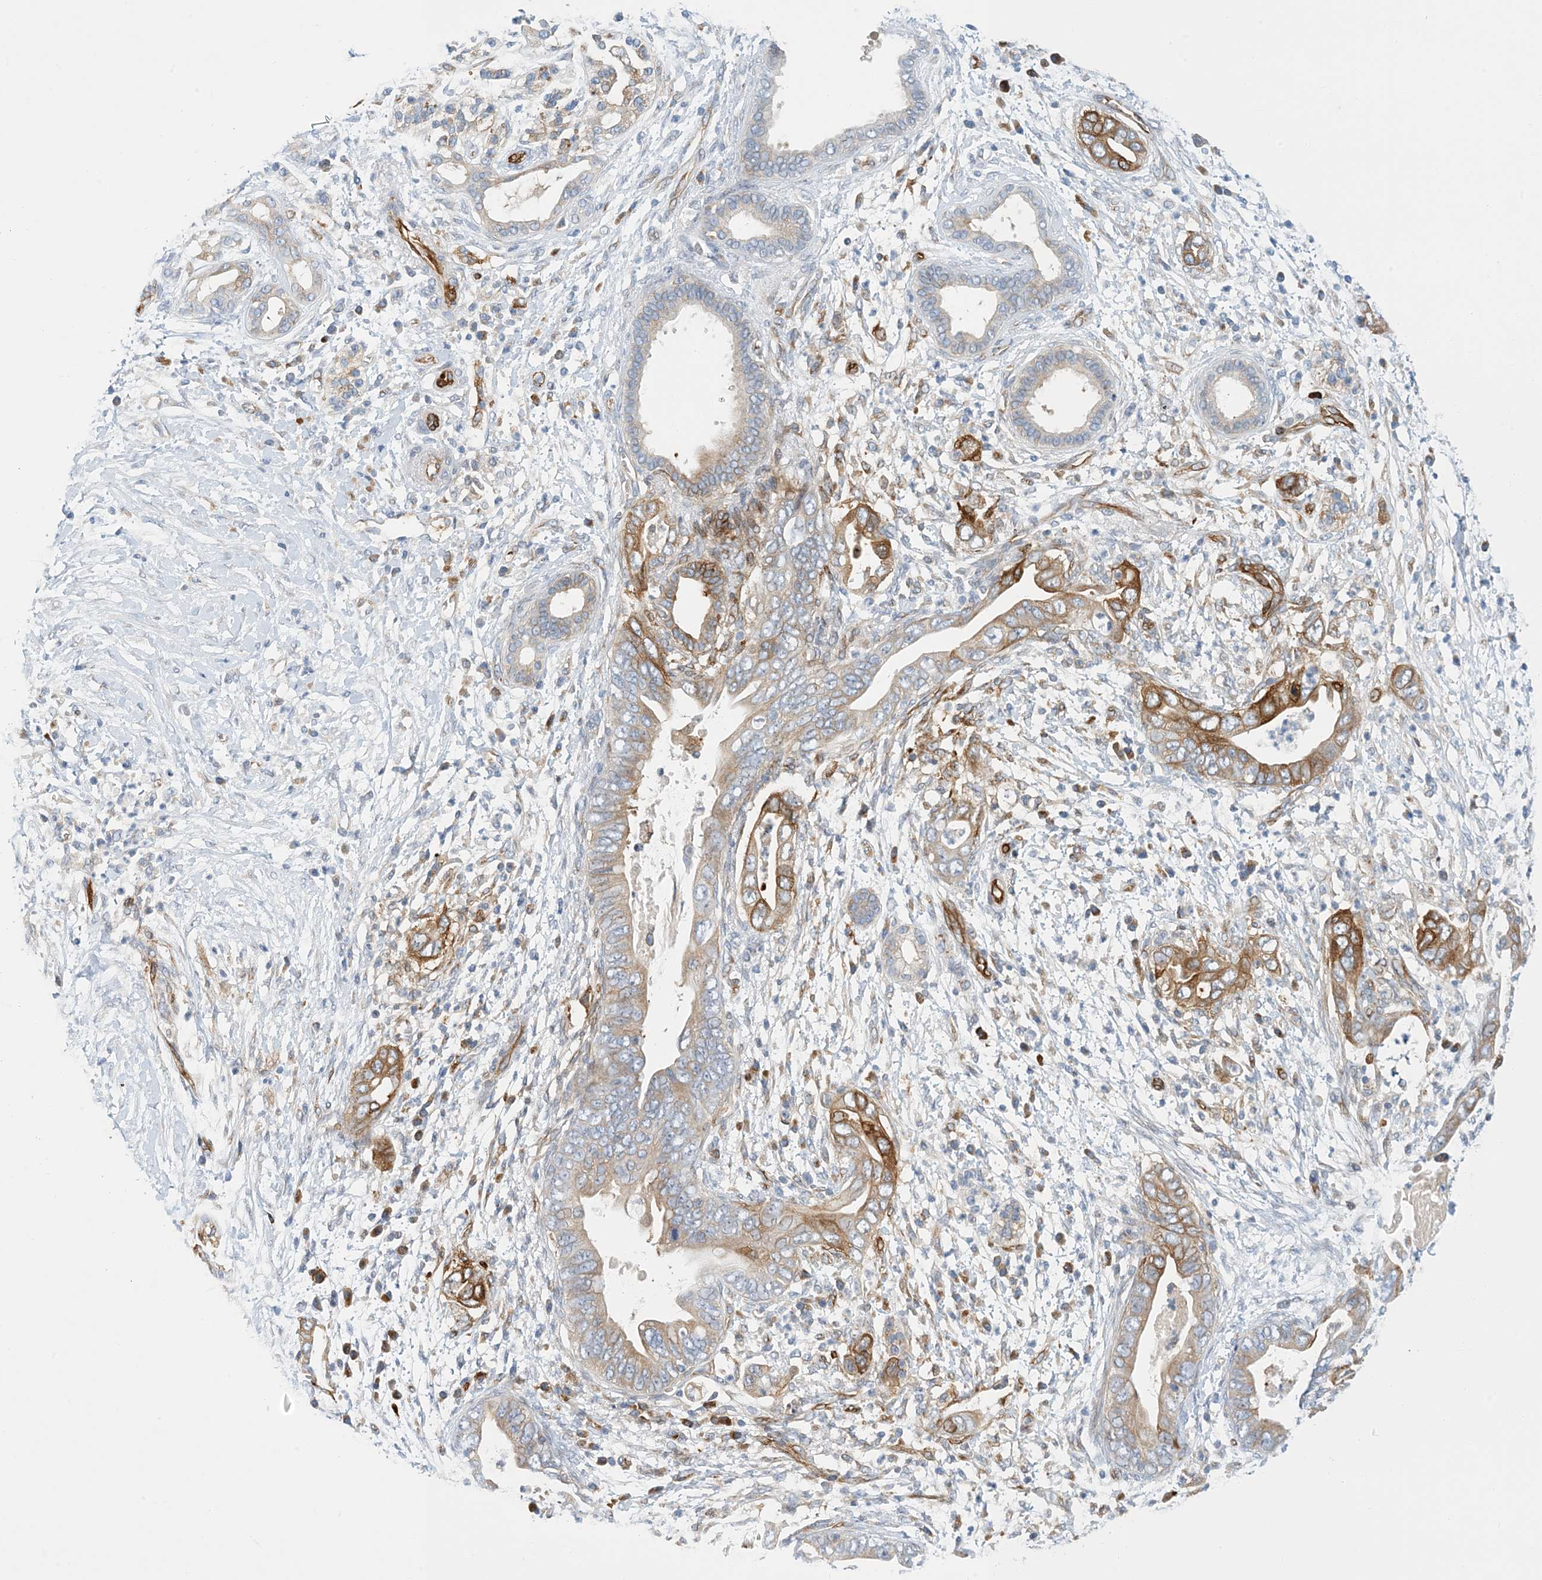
{"staining": {"intensity": "moderate", "quantity": "25%-75%", "location": "cytoplasmic/membranous"}, "tissue": "pancreatic cancer", "cell_type": "Tumor cells", "image_type": "cancer", "snomed": [{"axis": "morphology", "description": "Adenocarcinoma, NOS"}, {"axis": "topography", "description": "Pancreas"}], "caption": "Protein staining of adenocarcinoma (pancreatic) tissue shows moderate cytoplasmic/membranous expression in about 25%-75% of tumor cells.", "gene": "PCDHA2", "patient": {"sex": "male", "age": 75}}